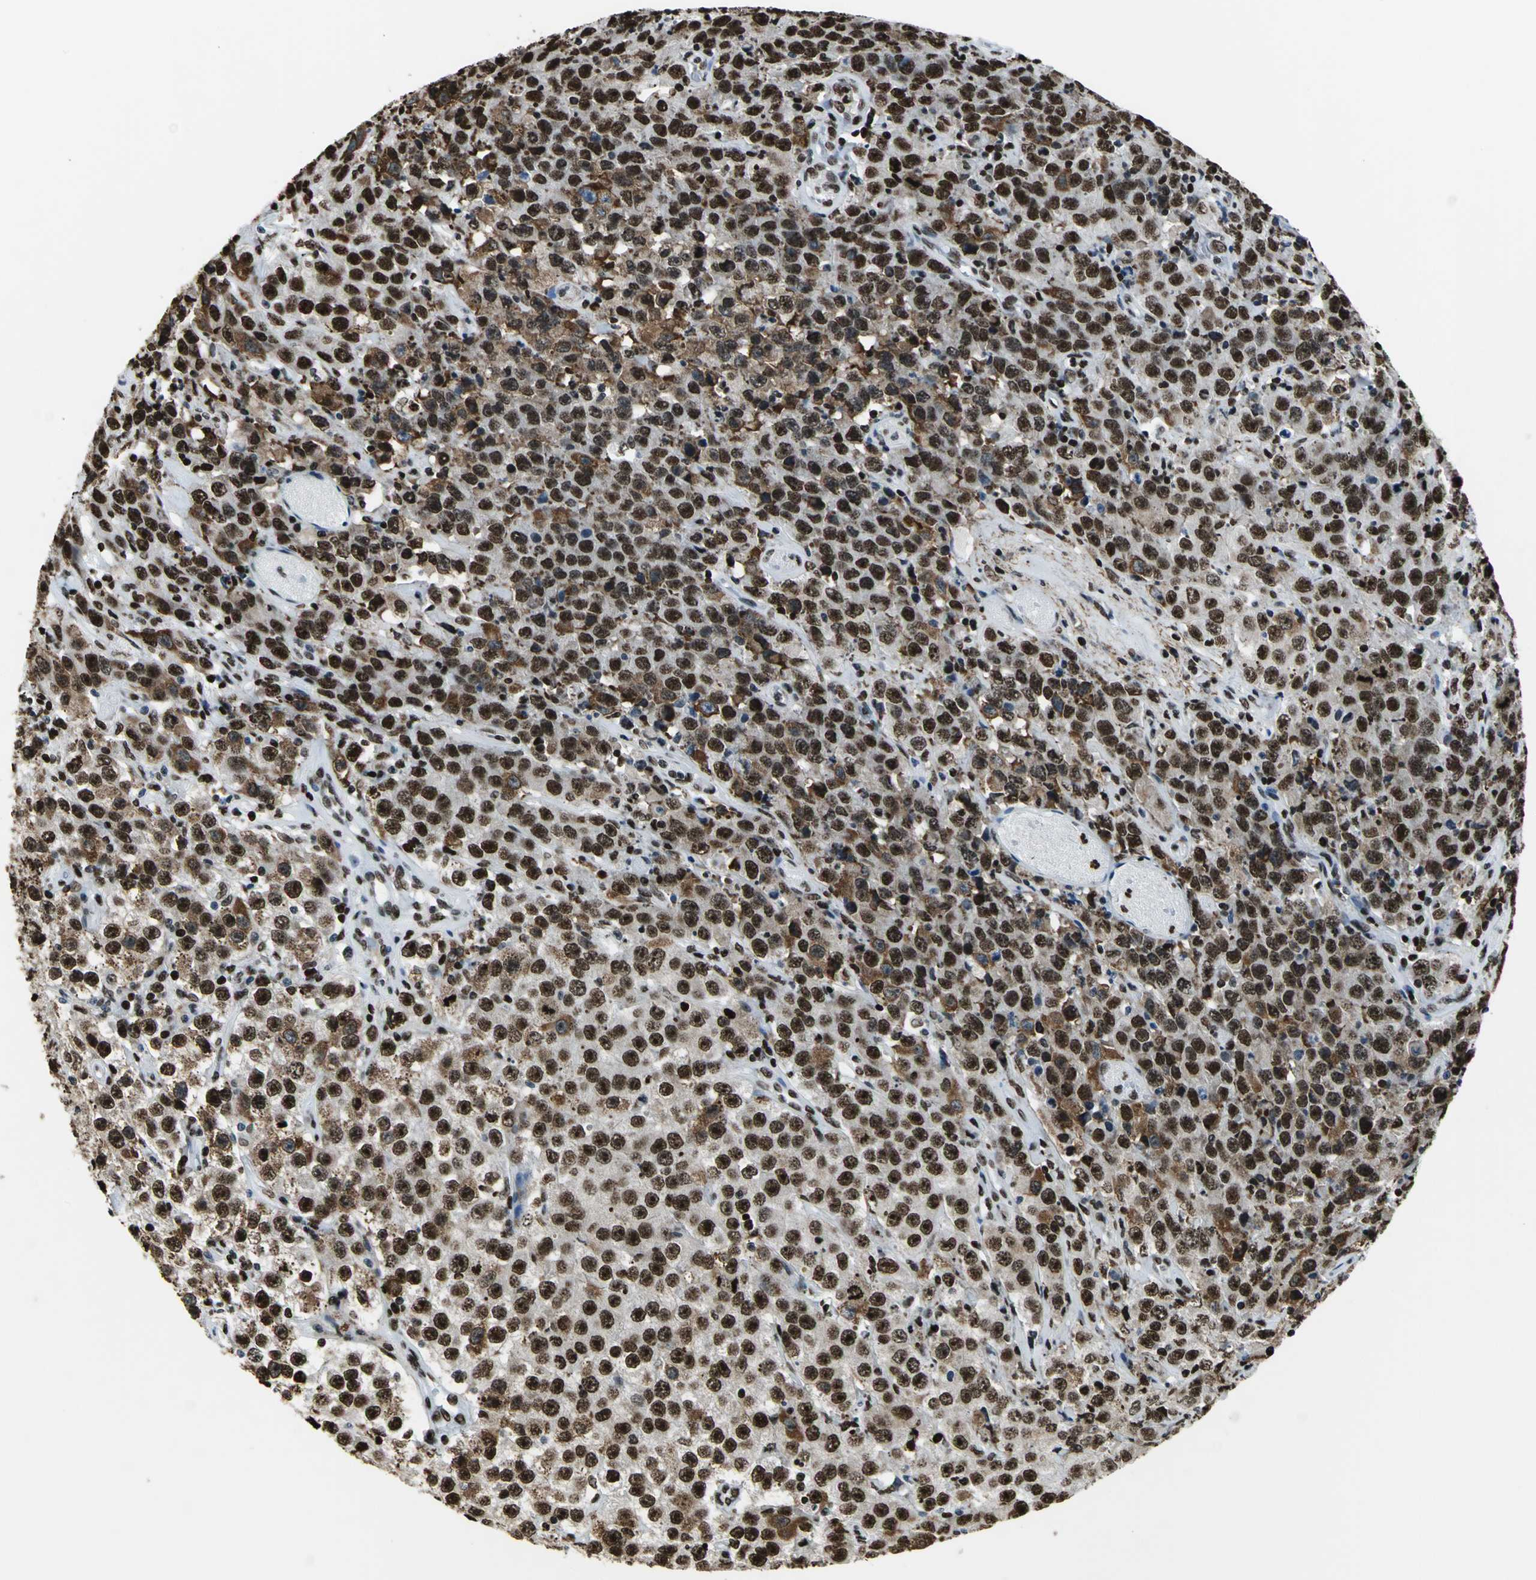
{"staining": {"intensity": "strong", "quantity": ">75%", "location": "cytoplasmic/membranous,nuclear"}, "tissue": "testis cancer", "cell_type": "Tumor cells", "image_type": "cancer", "snomed": [{"axis": "morphology", "description": "Seminoma, NOS"}, {"axis": "topography", "description": "Testis"}], "caption": "Testis cancer (seminoma) was stained to show a protein in brown. There is high levels of strong cytoplasmic/membranous and nuclear positivity in approximately >75% of tumor cells. (DAB IHC, brown staining for protein, blue staining for nuclei).", "gene": "APEX1", "patient": {"sex": "male", "age": 52}}